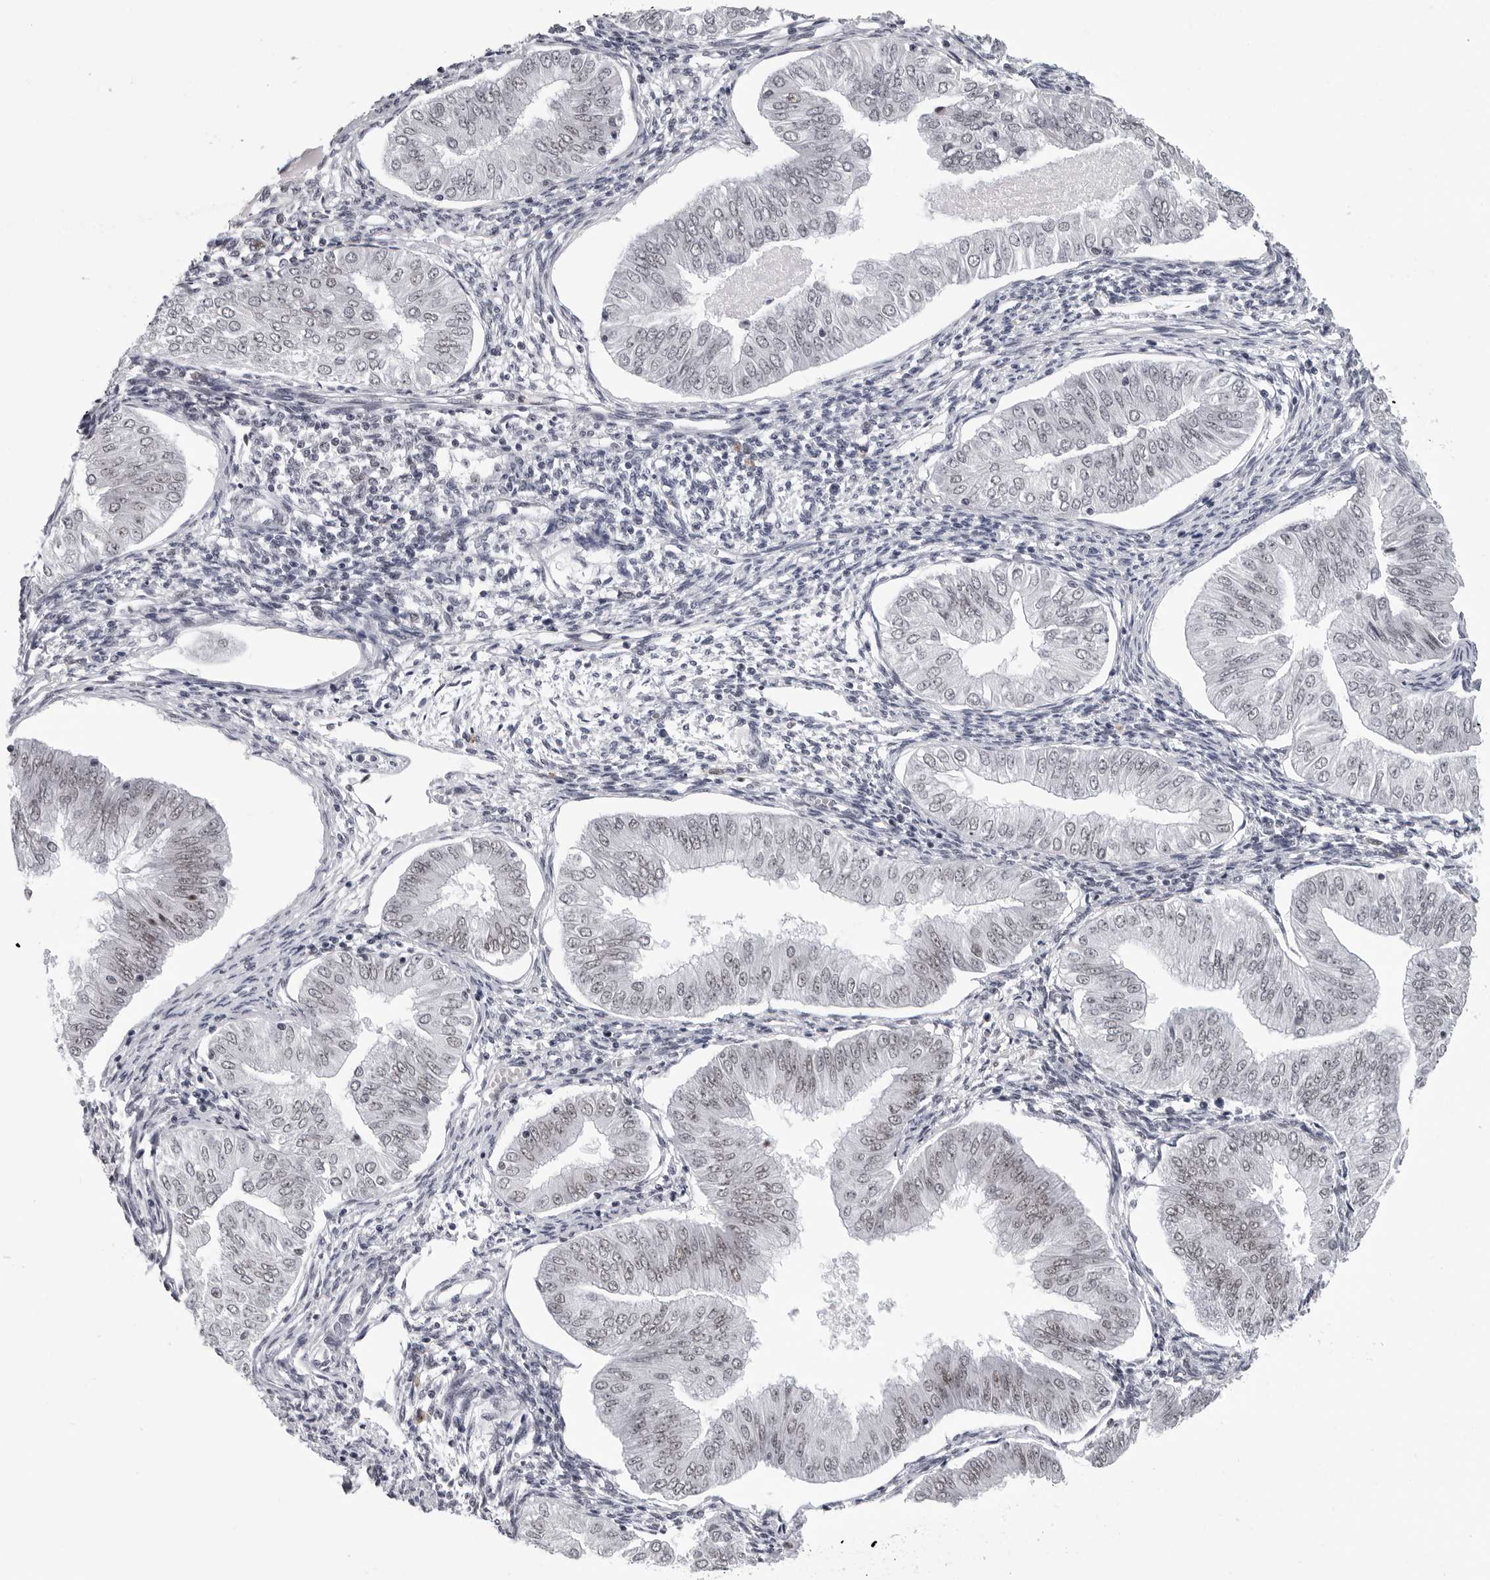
{"staining": {"intensity": "weak", "quantity": "<25%", "location": "nuclear"}, "tissue": "endometrial cancer", "cell_type": "Tumor cells", "image_type": "cancer", "snomed": [{"axis": "morphology", "description": "Normal tissue, NOS"}, {"axis": "morphology", "description": "Adenocarcinoma, NOS"}, {"axis": "topography", "description": "Endometrium"}], "caption": "High power microscopy image of an IHC micrograph of endometrial cancer, revealing no significant positivity in tumor cells.", "gene": "SF3B4", "patient": {"sex": "female", "age": 53}}